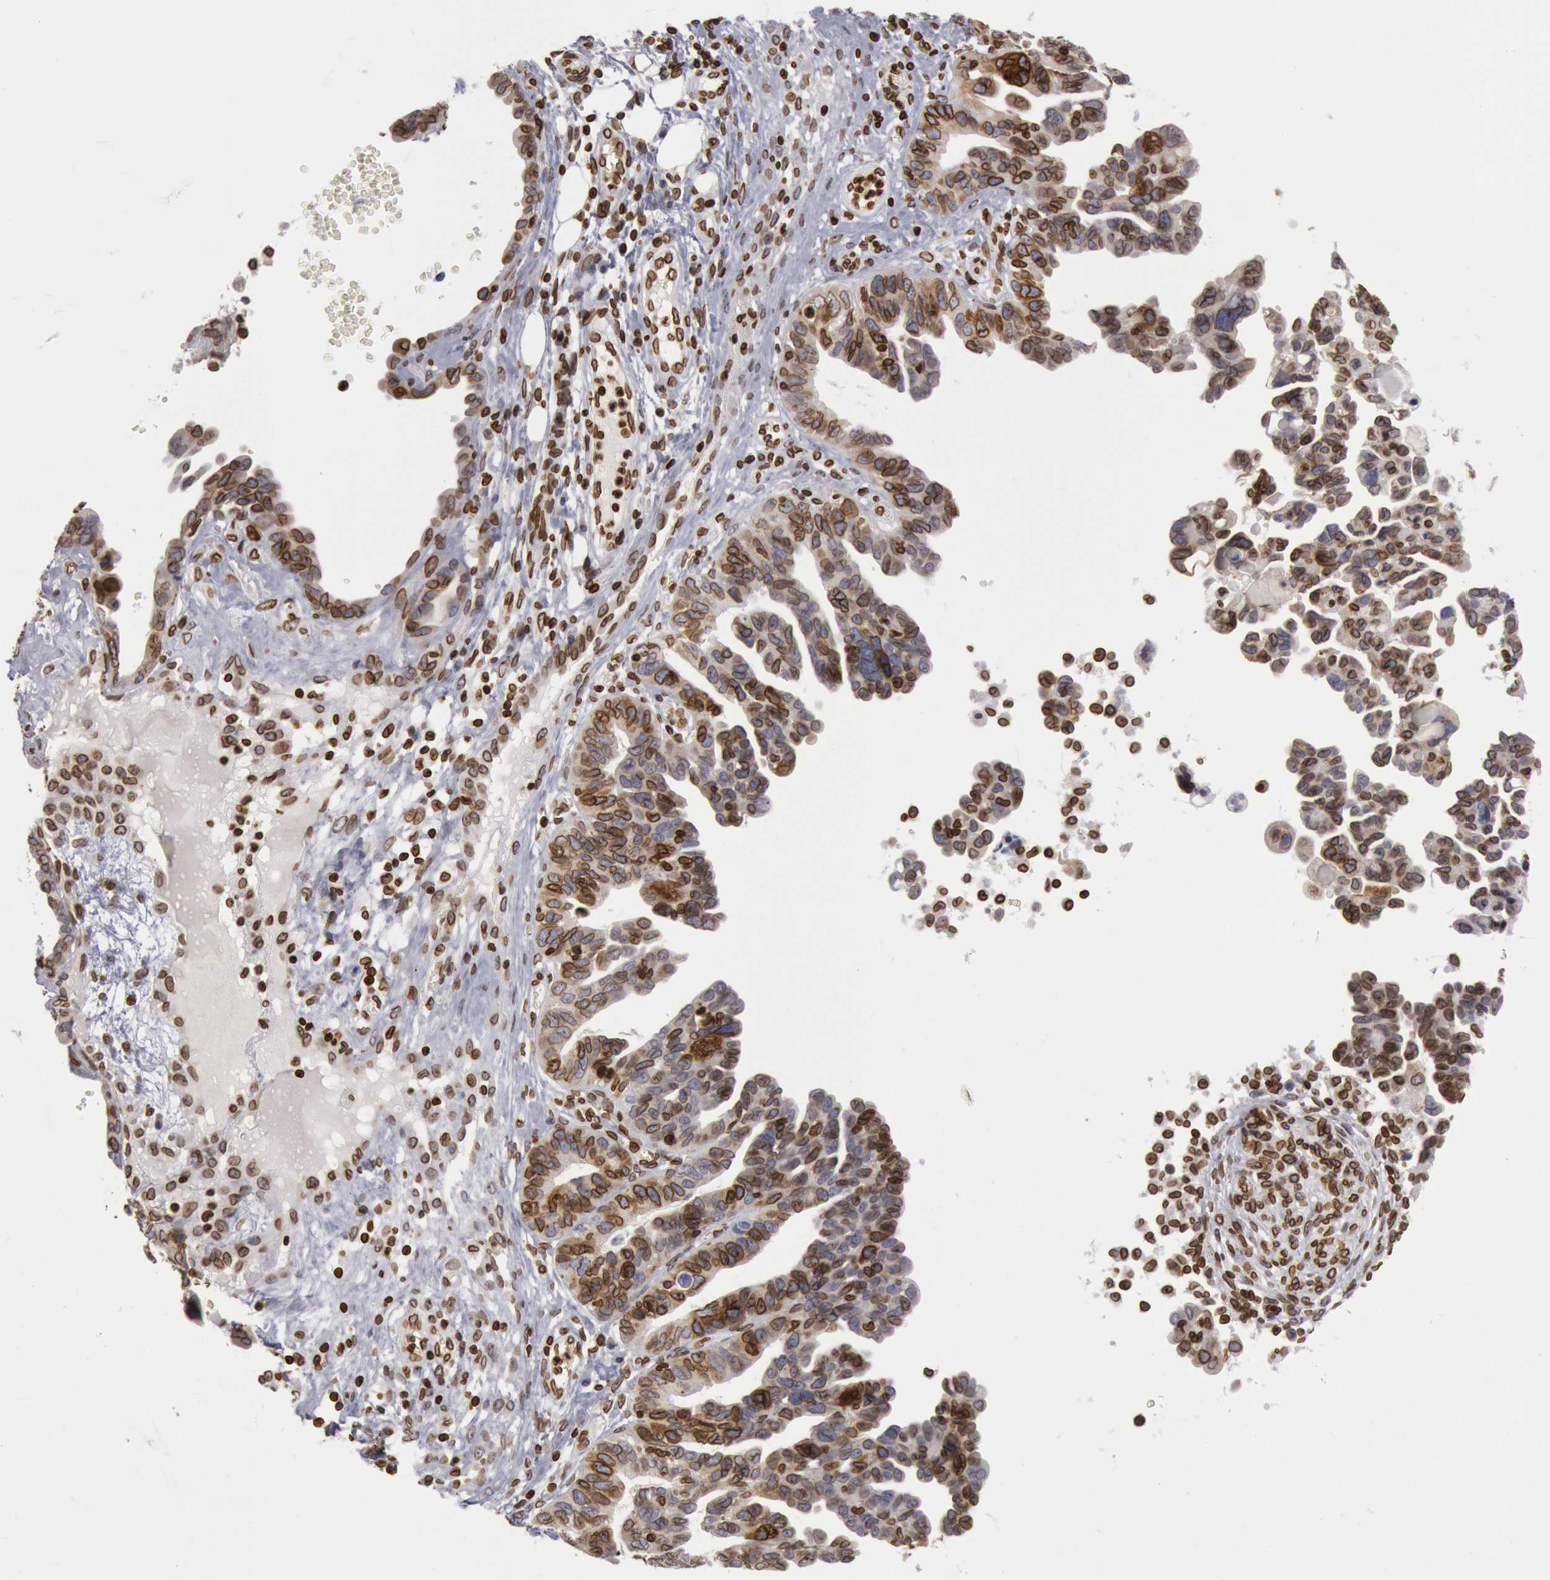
{"staining": {"intensity": "strong", "quantity": ">75%", "location": "nuclear"}, "tissue": "ovarian cancer", "cell_type": "Tumor cells", "image_type": "cancer", "snomed": [{"axis": "morphology", "description": "Cystadenocarcinoma, serous, NOS"}, {"axis": "topography", "description": "Ovary"}], "caption": "Protein staining shows strong nuclear staining in approximately >75% of tumor cells in ovarian cancer. (DAB (3,3'-diaminobenzidine) IHC with brightfield microscopy, high magnification).", "gene": "SUN2", "patient": {"sex": "female", "age": 64}}